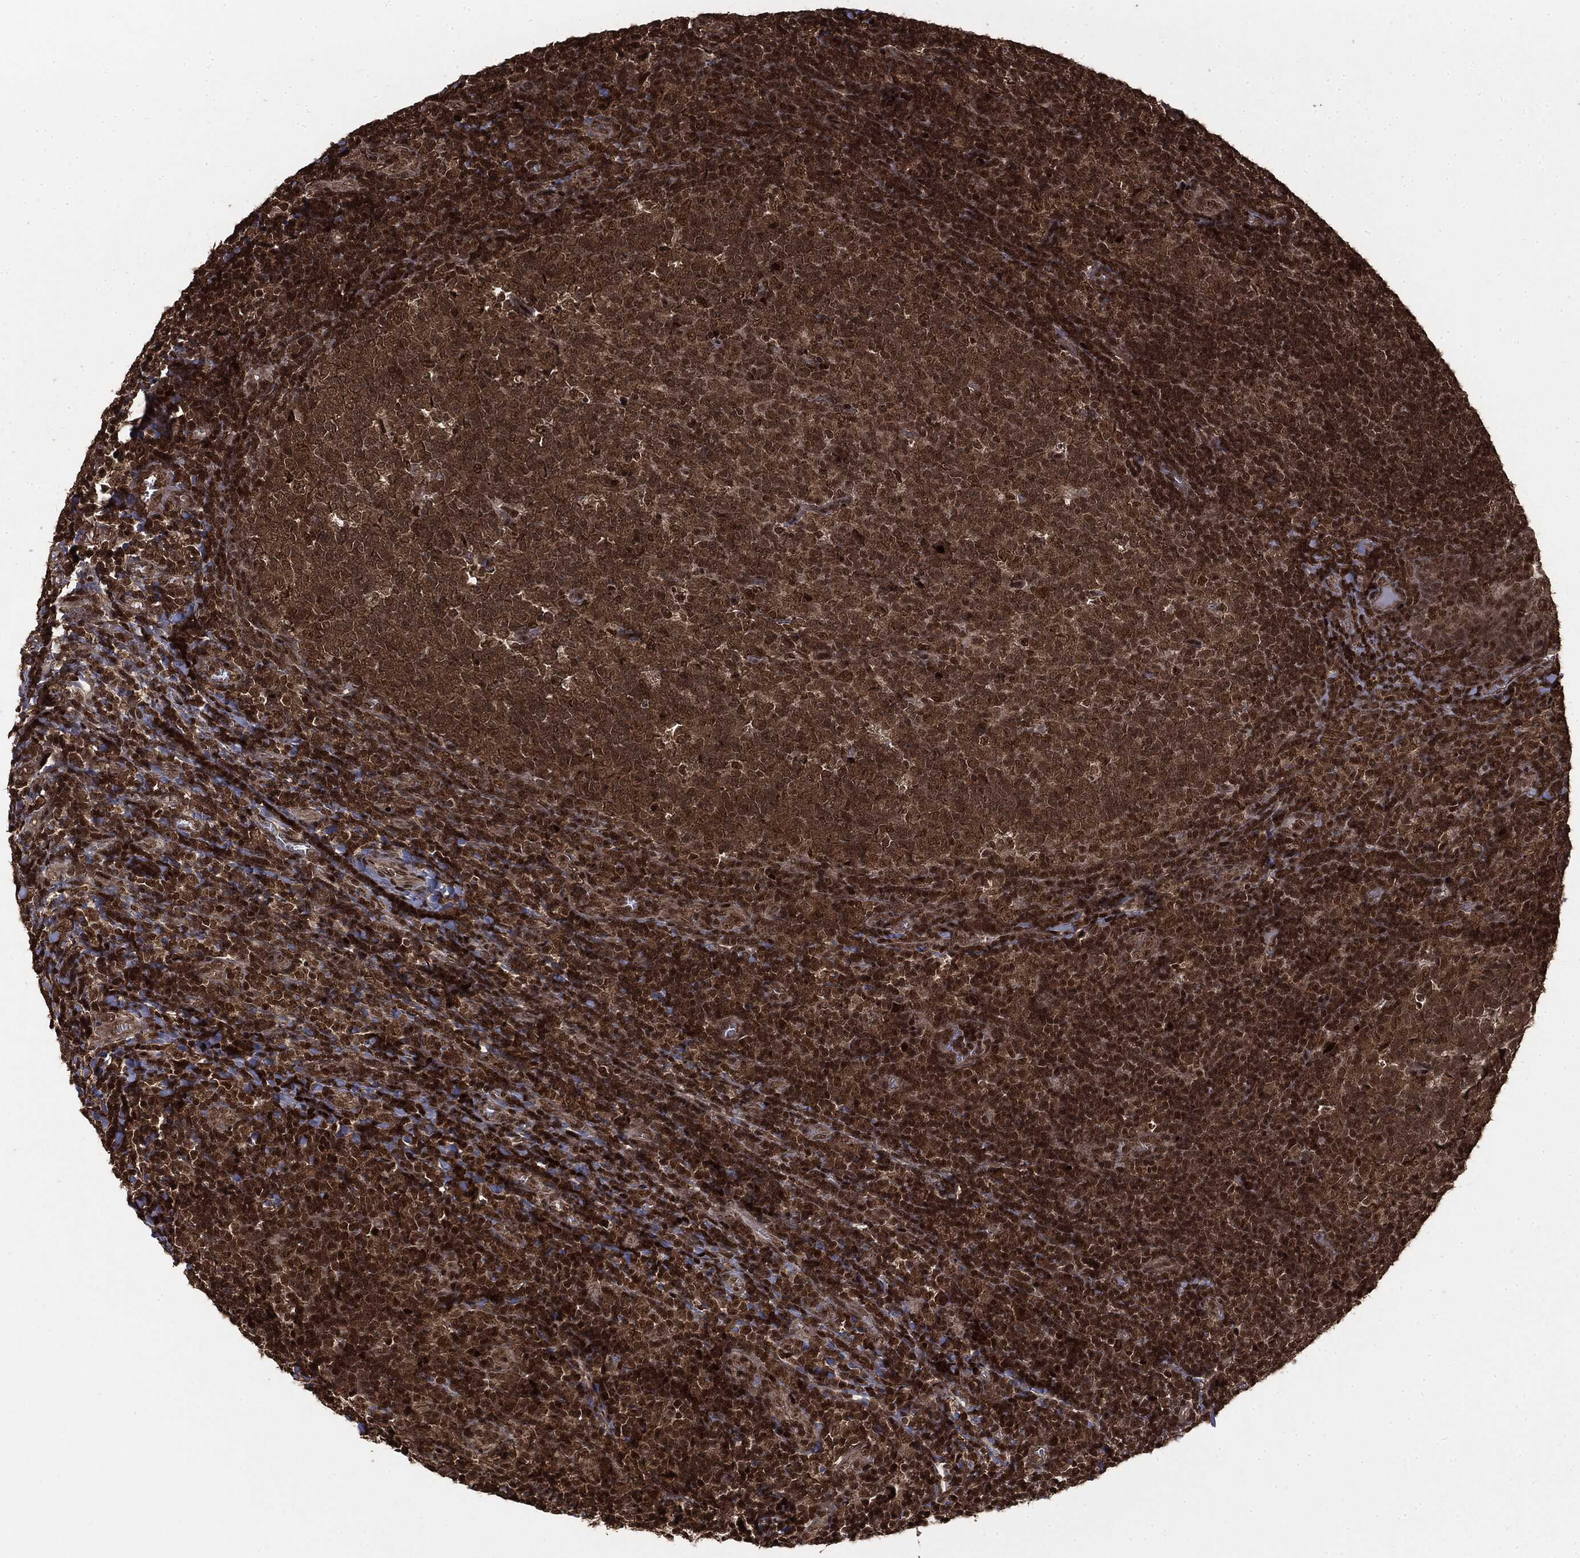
{"staining": {"intensity": "strong", "quantity": ">75%", "location": "cytoplasmic/membranous,nuclear"}, "tissue": "tonsil", "cell_type": "Germinal center cells", "image_type": "normal", "snomed": [{"axis": "morphology", "description": "Normal tissue, NOS"}, {"axis": "topography", "description": "Tonsil"}], "caption": "Immunohistochemical staining of unremarkable human tonsil demonstrates high levels of strong cytoplasmic/membranous,nuclear positivity in approximately >75% of germinal center cells. Using DAB (brown) and hematoxylin (blue) stains, captured at high magnification using brightfield microscopy.", "gene": "CTDP1", "patient": {"sex": "female", "age": 5}}